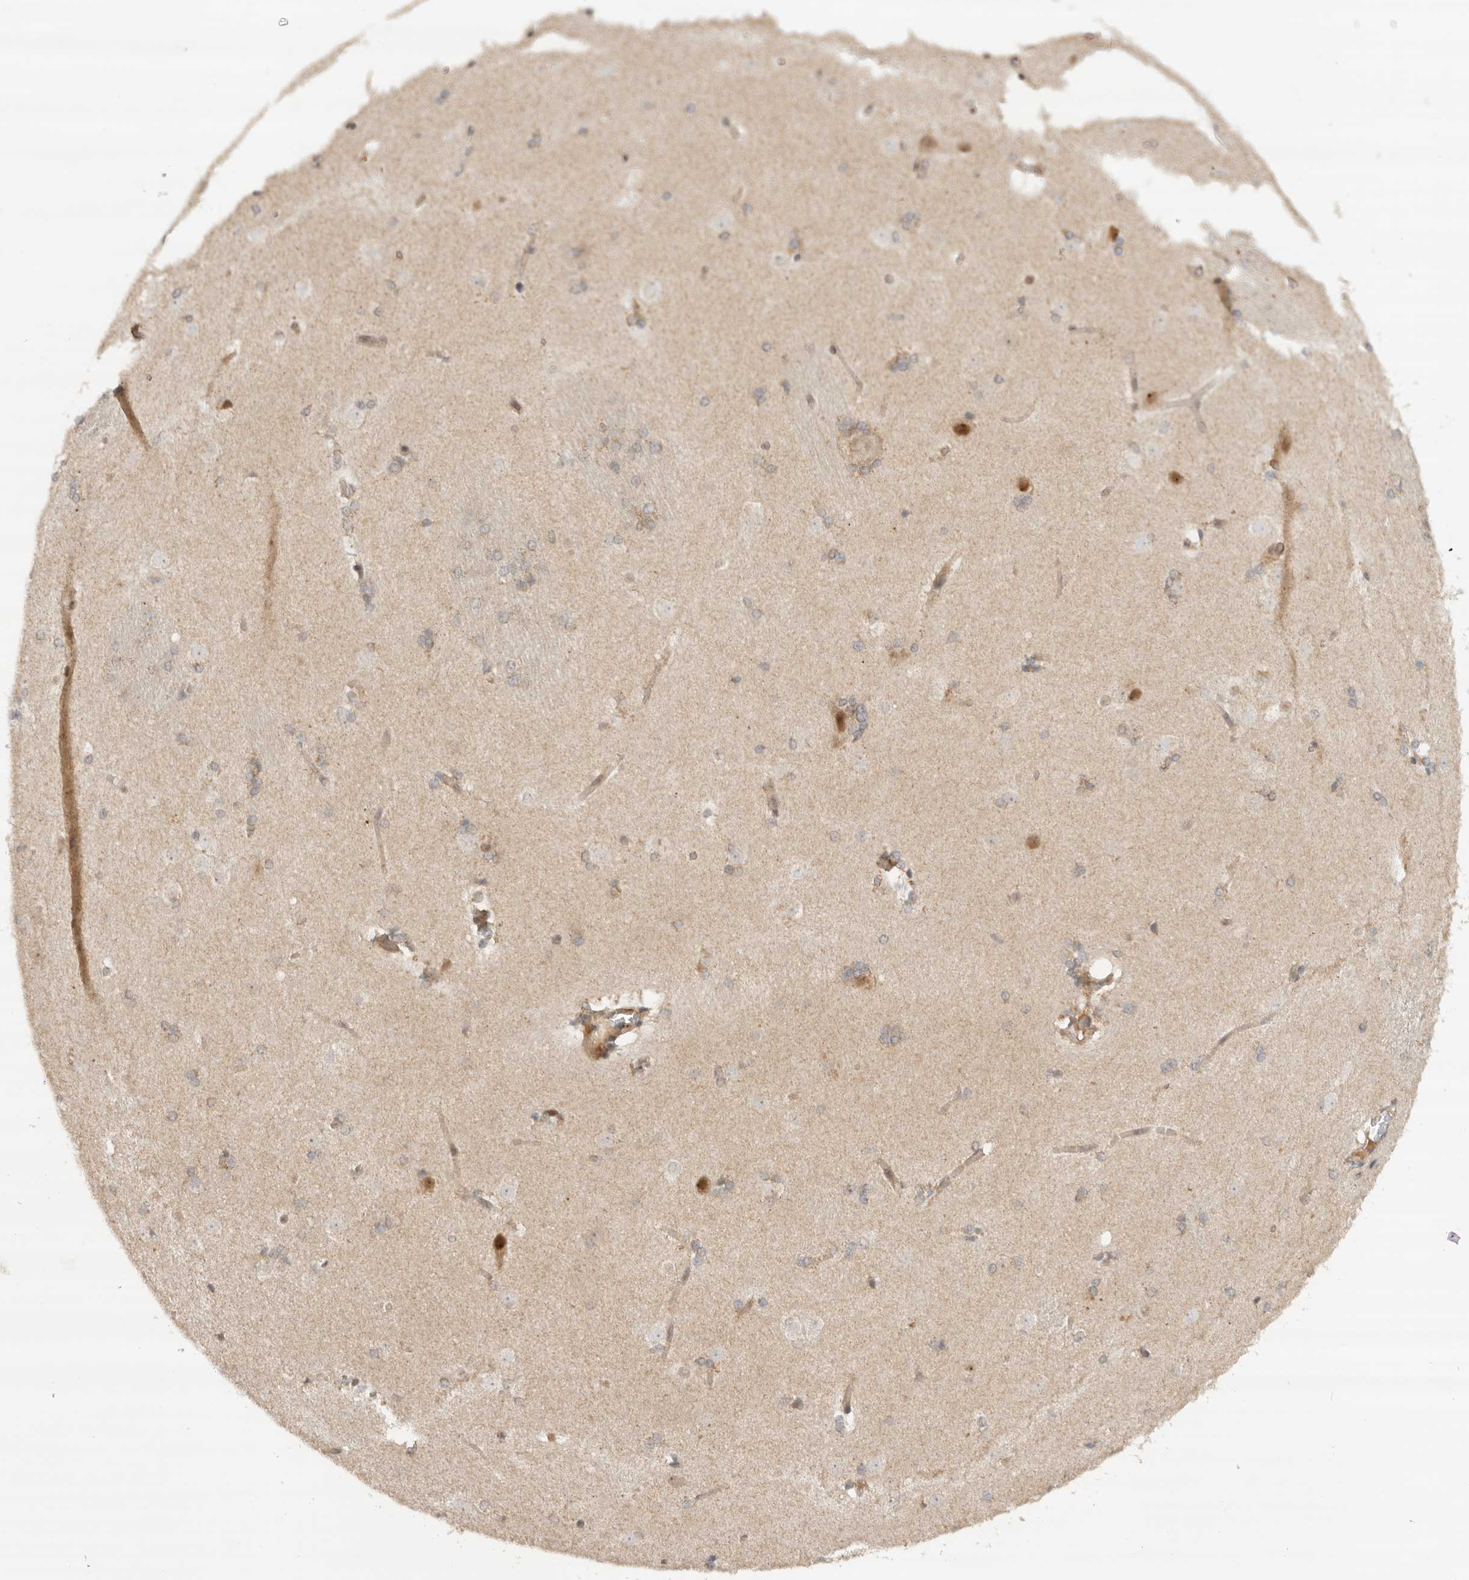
{"staining": {"intensity": "moderate", "quantity": "<25%", "location": "cytoplasmic/membranous,nuclear"}, "tissue": "caudate", "cell_type": "Glial cells", "image_type": "normal", "snomed": [{"axis": "morphology", "description": "Normal tissue, NOS"}, {"axis": "topography", "description": "Lateral ventricle wall"}], "caption": "Immunohistochemistry of benign caudate displays low levels of moderate cytoplasmic/membranous,nuclear positivity in about <25% of glial cells.", "gene": "DCAF8", "patient": {"sex": "female", "age": 19}}